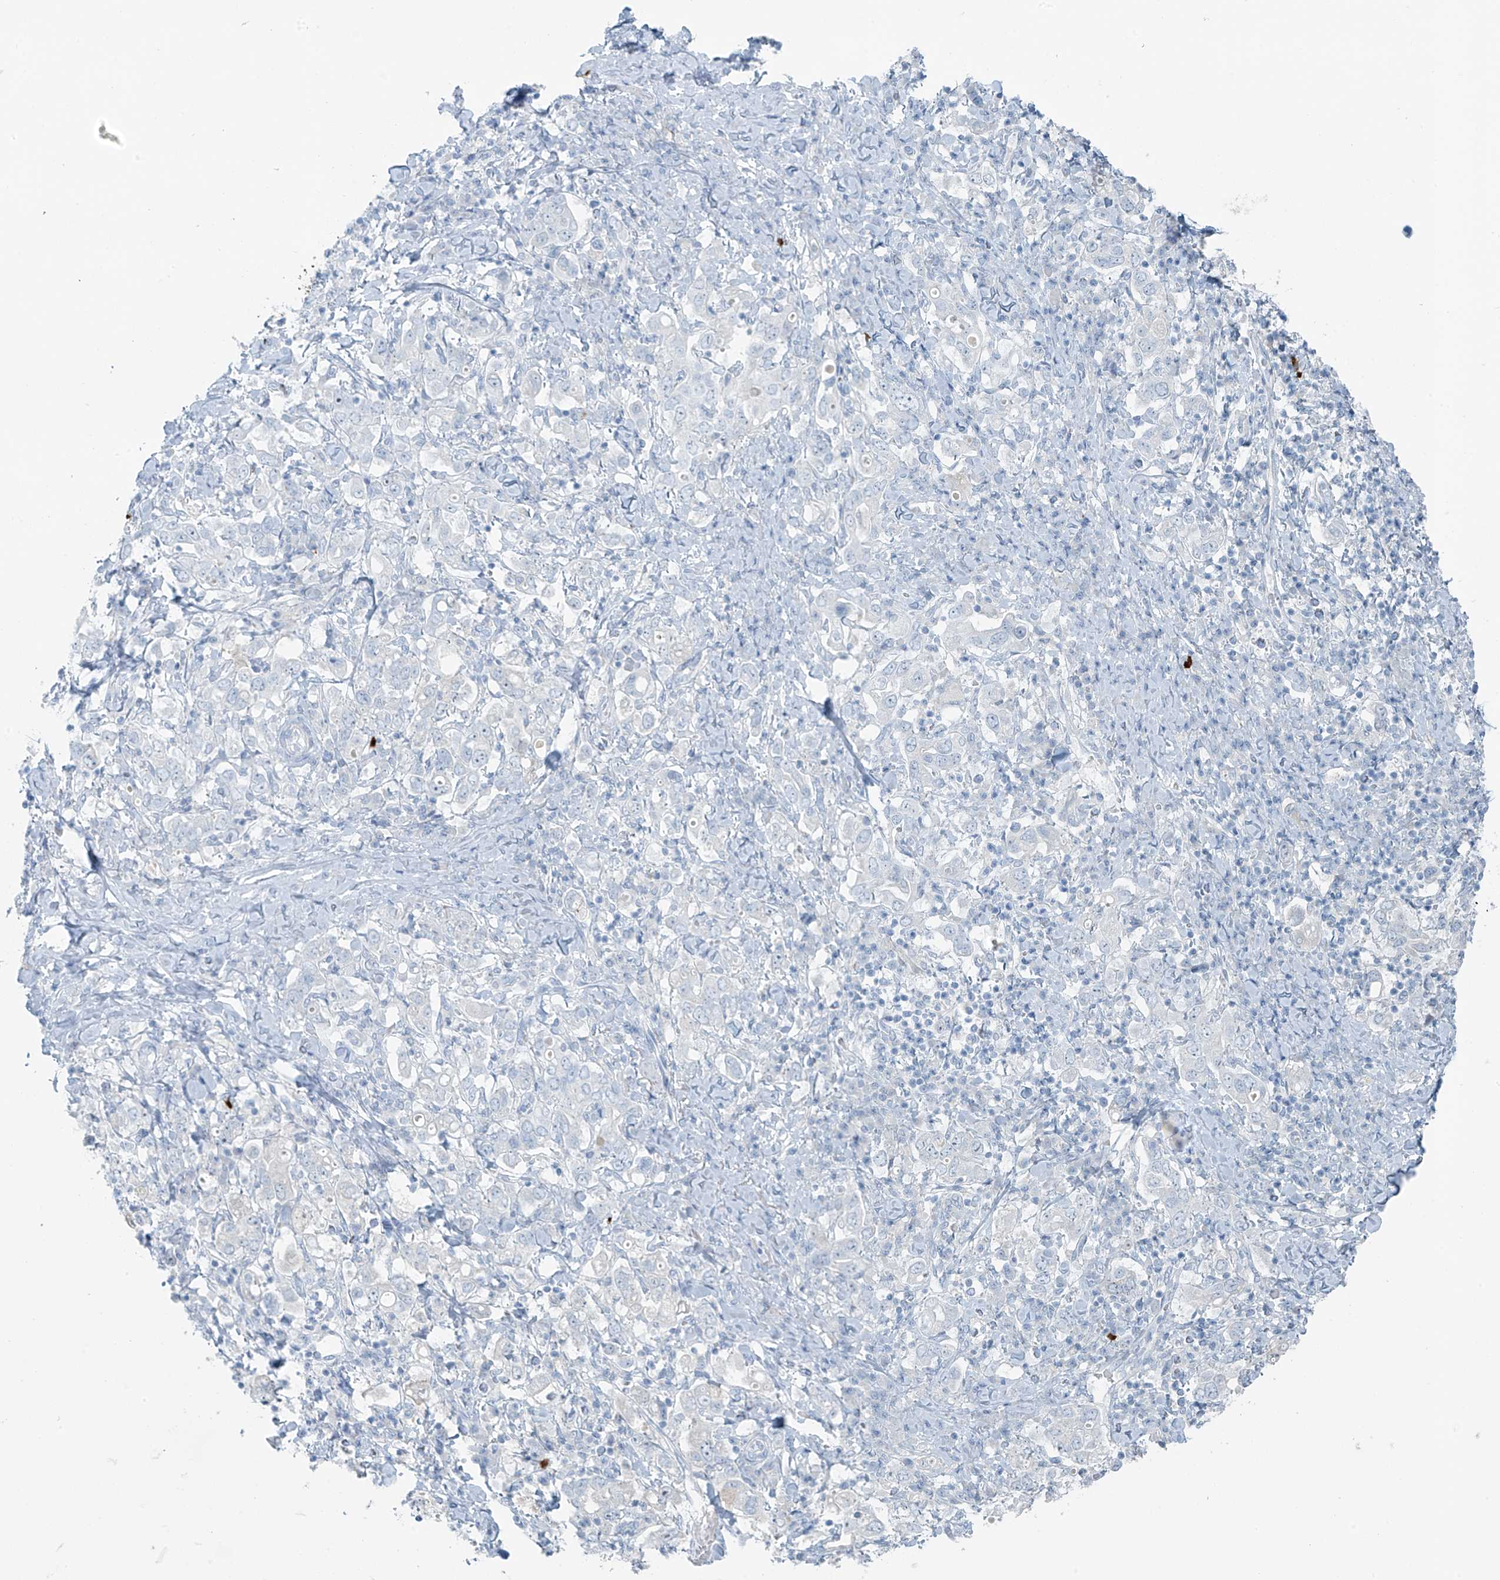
{"staining": {"intensity": "negative", "quantity": "none", "location": "none"}, "tissue": "stomach cancer", "cell_type": "Tumor cells", "image_type": "cancer", "snomed": [{"axis": "morphology", "description": "Adenocarcinoma, NOS"}, {"axis": "topography", "description": "Stomach, upper"}], "caption": "Tumor cells show no significant staining in adenocarcinoma (stomach).", "gene": "SLC25A43", "patient": {"sex": "male", "age": 62}}